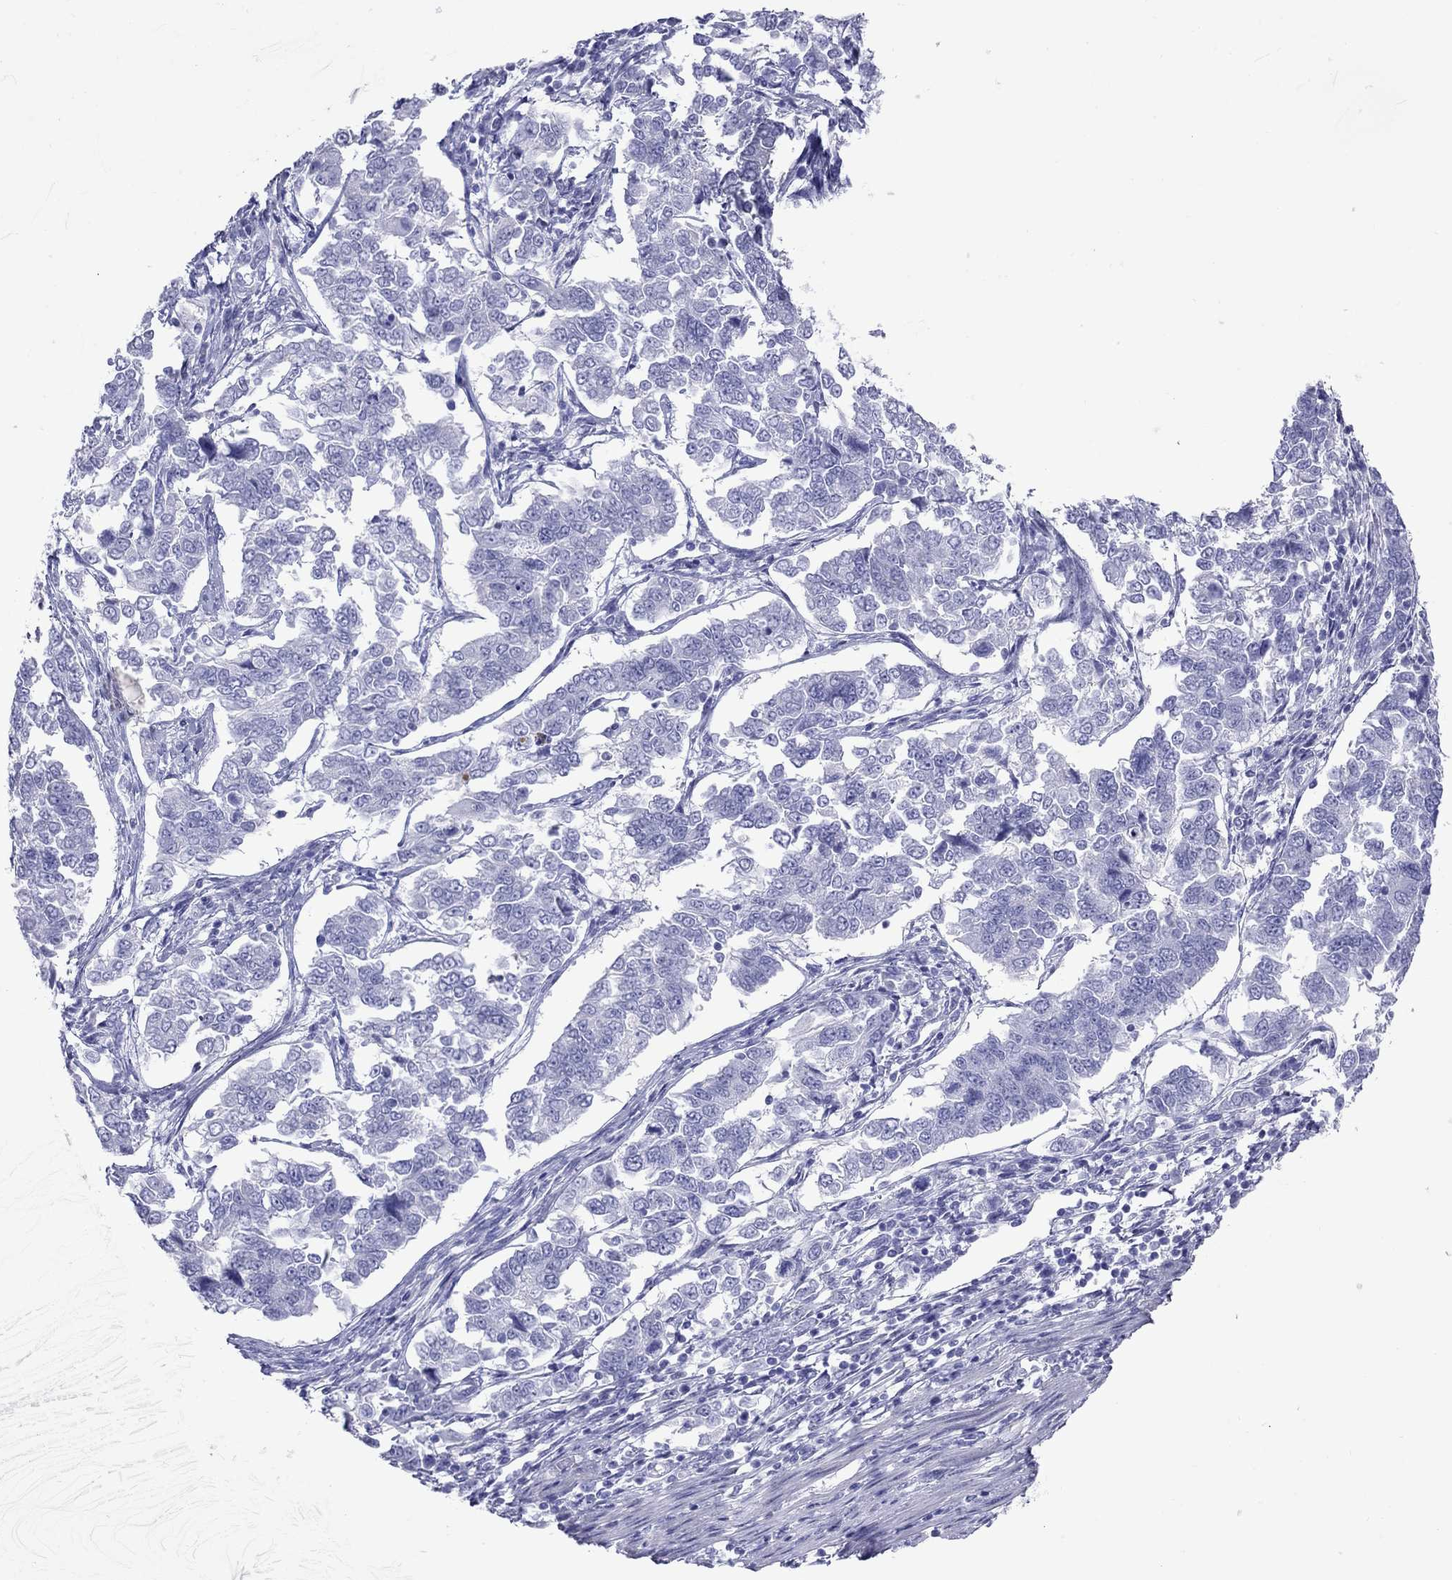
{"staining": {"intensity": "negative", "quantity": "none", "location": "none"}, "tissue": "endometrial cancer", "cell_type": "Tumor cells", "image_type": "cancer", "snomed": [{"axis": "morphology", "description": "Adenocarcinoma, NOS"}, {"axis": "topography", "description": "Endometrium"}], "caption": "Tumor cells show no significant staining in endometrial cancer.", "gene": "GRIA2", "patient": {"sex": "female", "age": 43}}